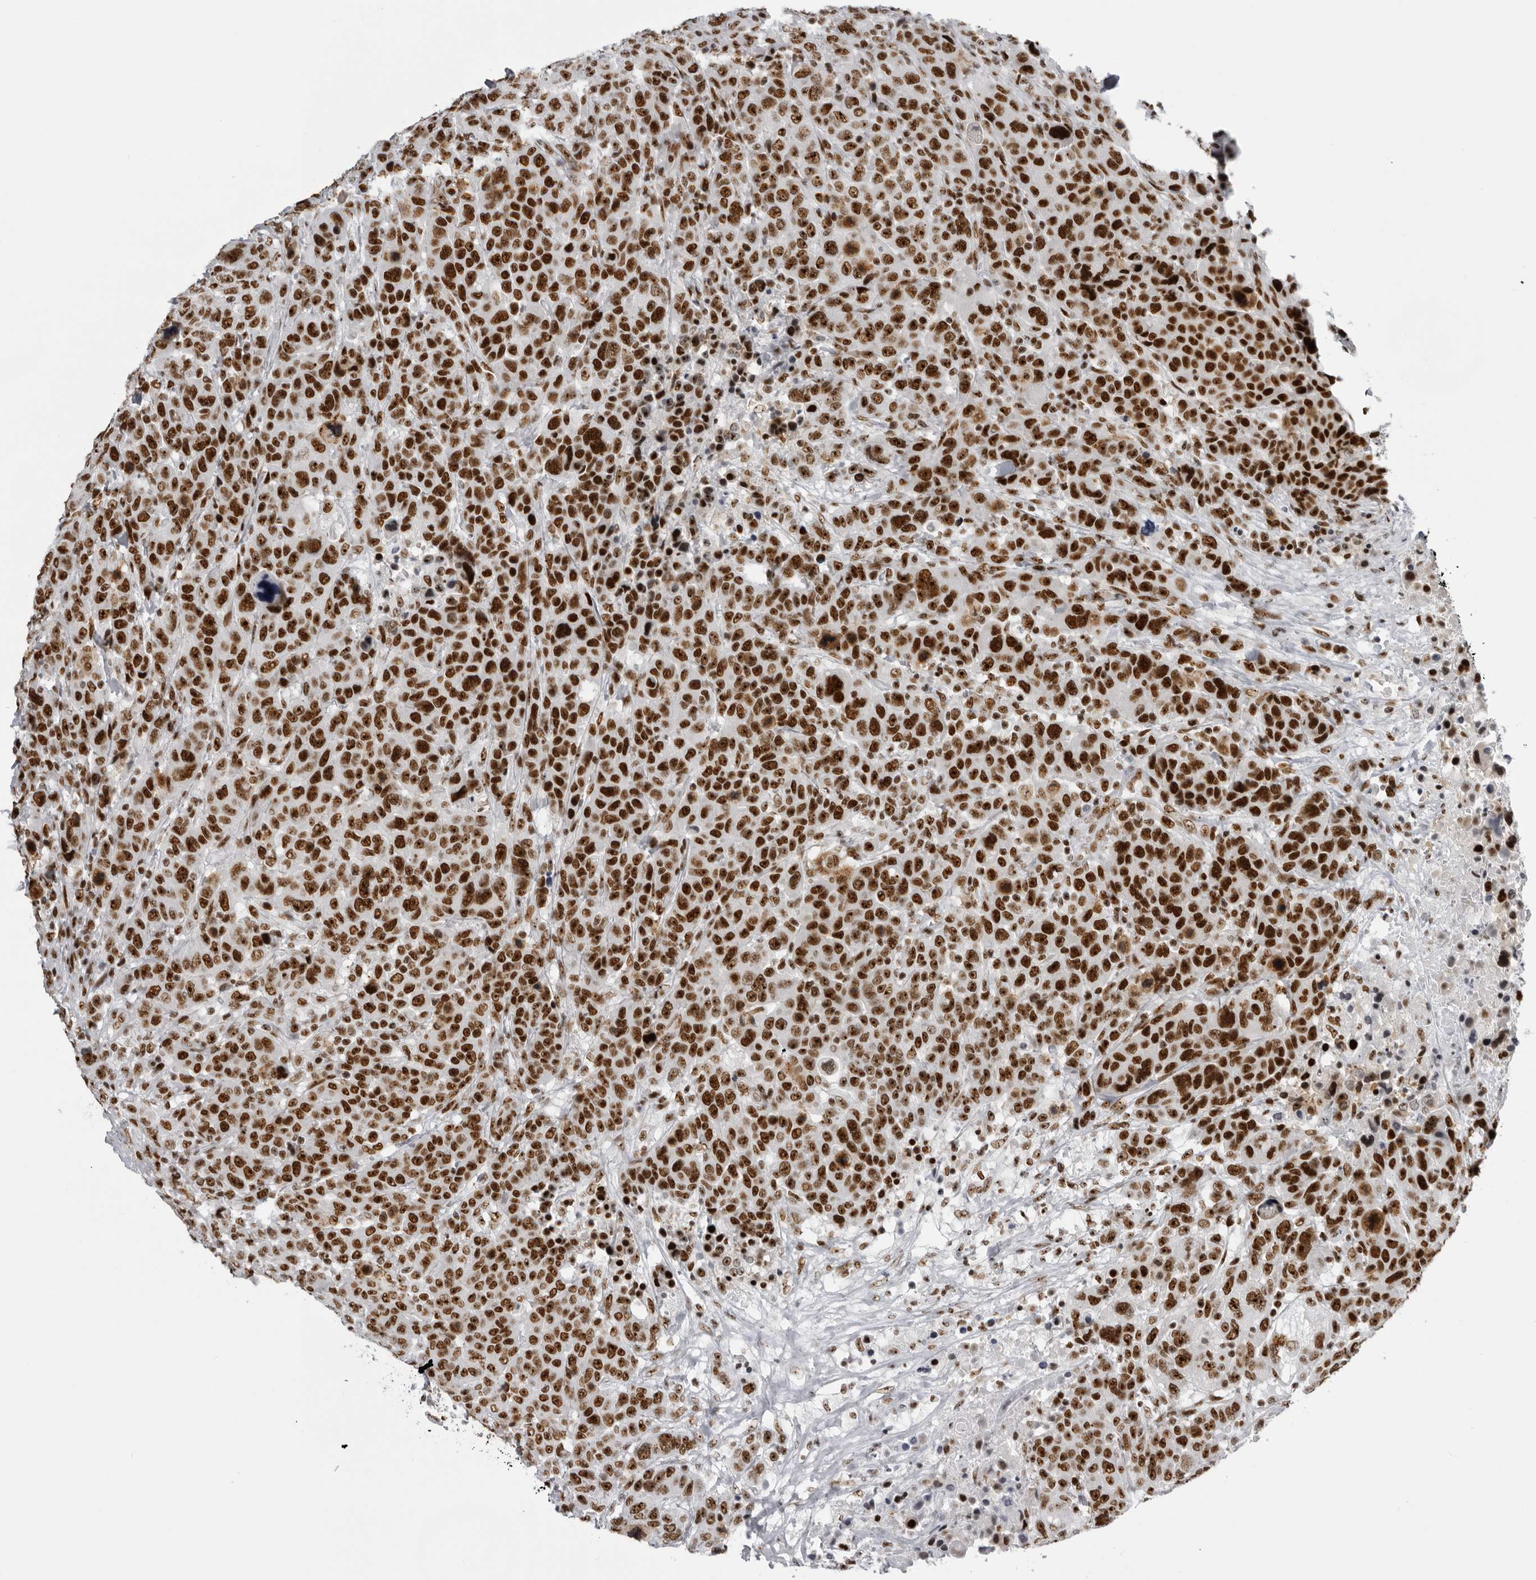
{"staining": {"intensity": "strong", "quantity": ">75%", "location": "nuclear"}, "tissue": "breast cancer", "cell_type": "Tumor cells", "image_type": "cancer", "snomed": [{"axis": "morphology", "description": "Duct carcinoma"}, {"axis": "topography", "description": "Breast"}], "caption": "A micrograph of breast cancer stained for a protein reveals strong nuclear brown staining in tumor cells.", "gene": "DHX9", "patient": {"sex": "female", "age": 37}}